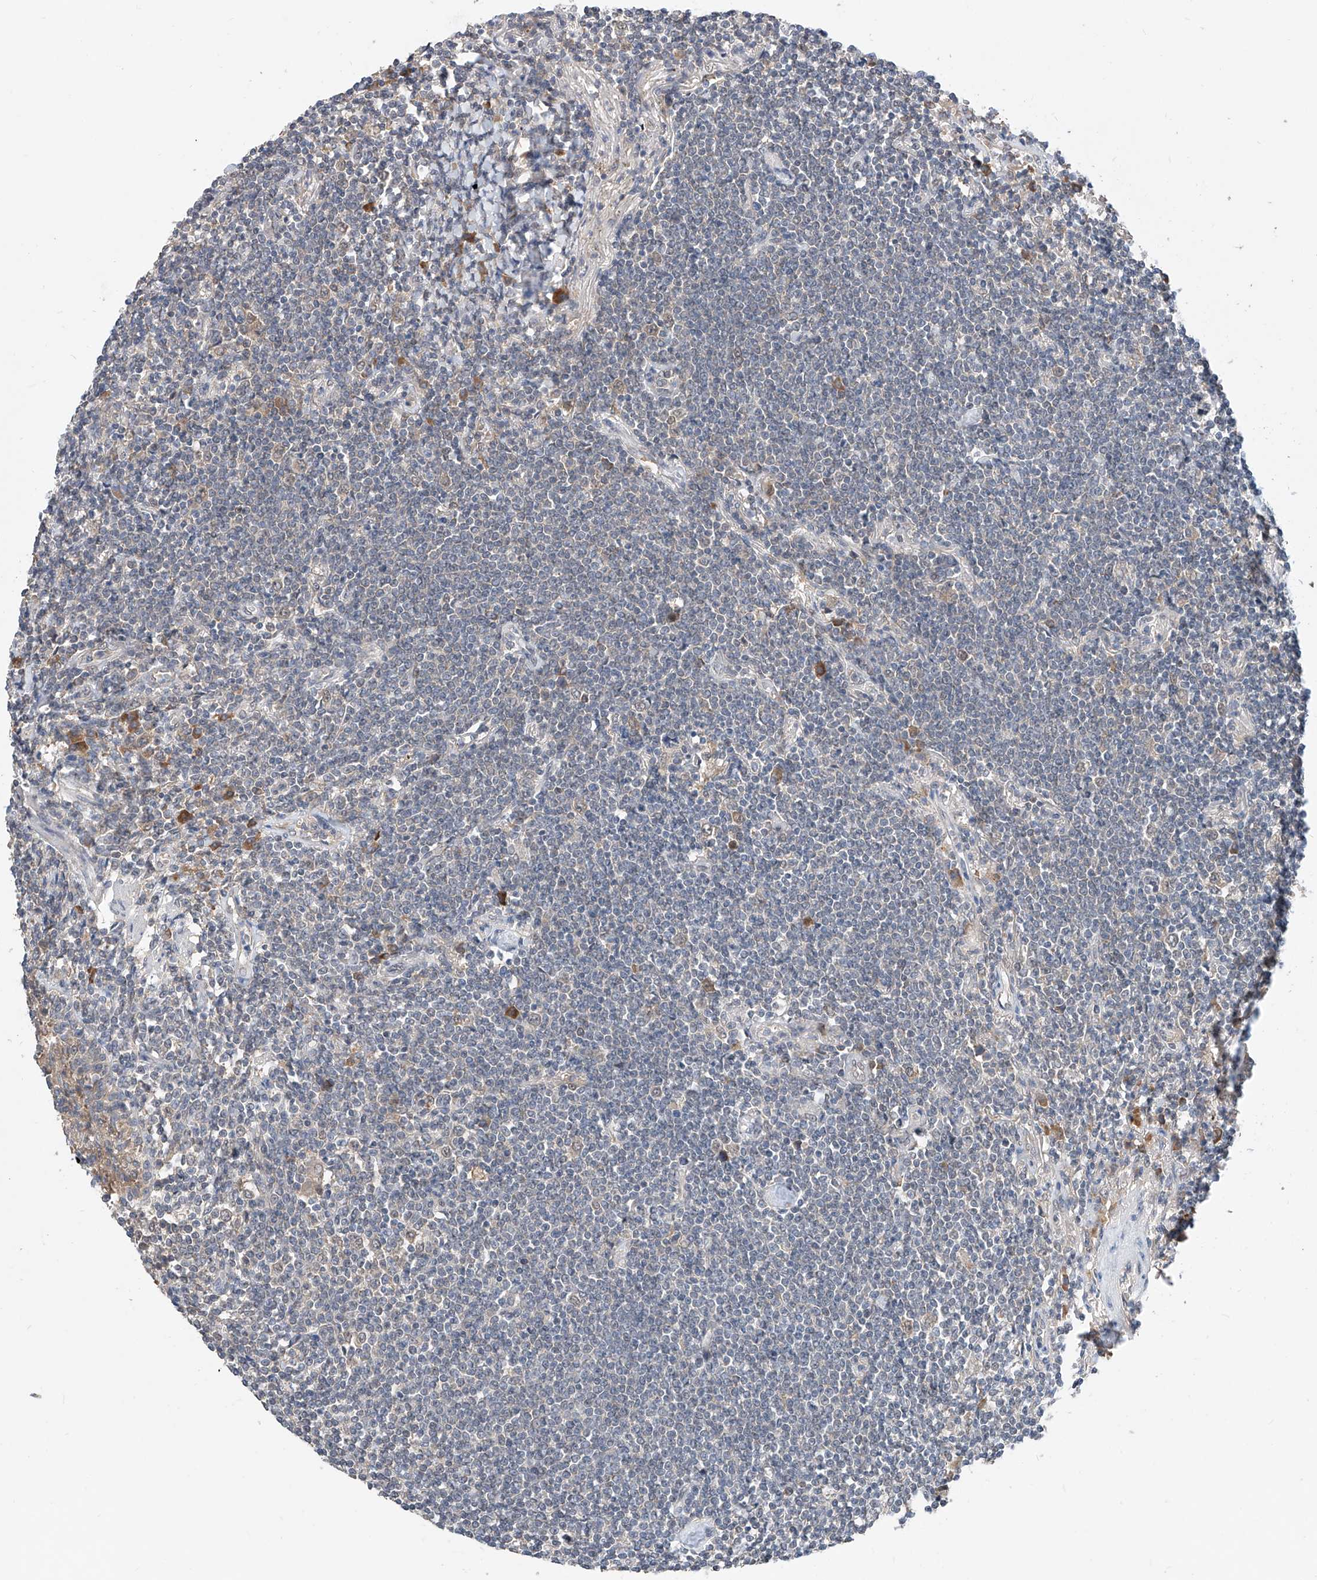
{"staining": {"intensity": "negative", "quantity": "none", "location": "none"}, "tissue": "lymphoma", "cell_type": "Tumor cells", "image_type": "cancer", "snomed": [{"axis": "morphology", "description": "Malignant lymphoma, non-Hodgkin's type, Low grade"}, {"axis": "topography", "description": "Lung"}], "caption": "The histopathology image displays no significant positivity in tumor cells of lymphoma.", "gene": "CARMIL3", "patient": {"sex": "female", "age": 71}}